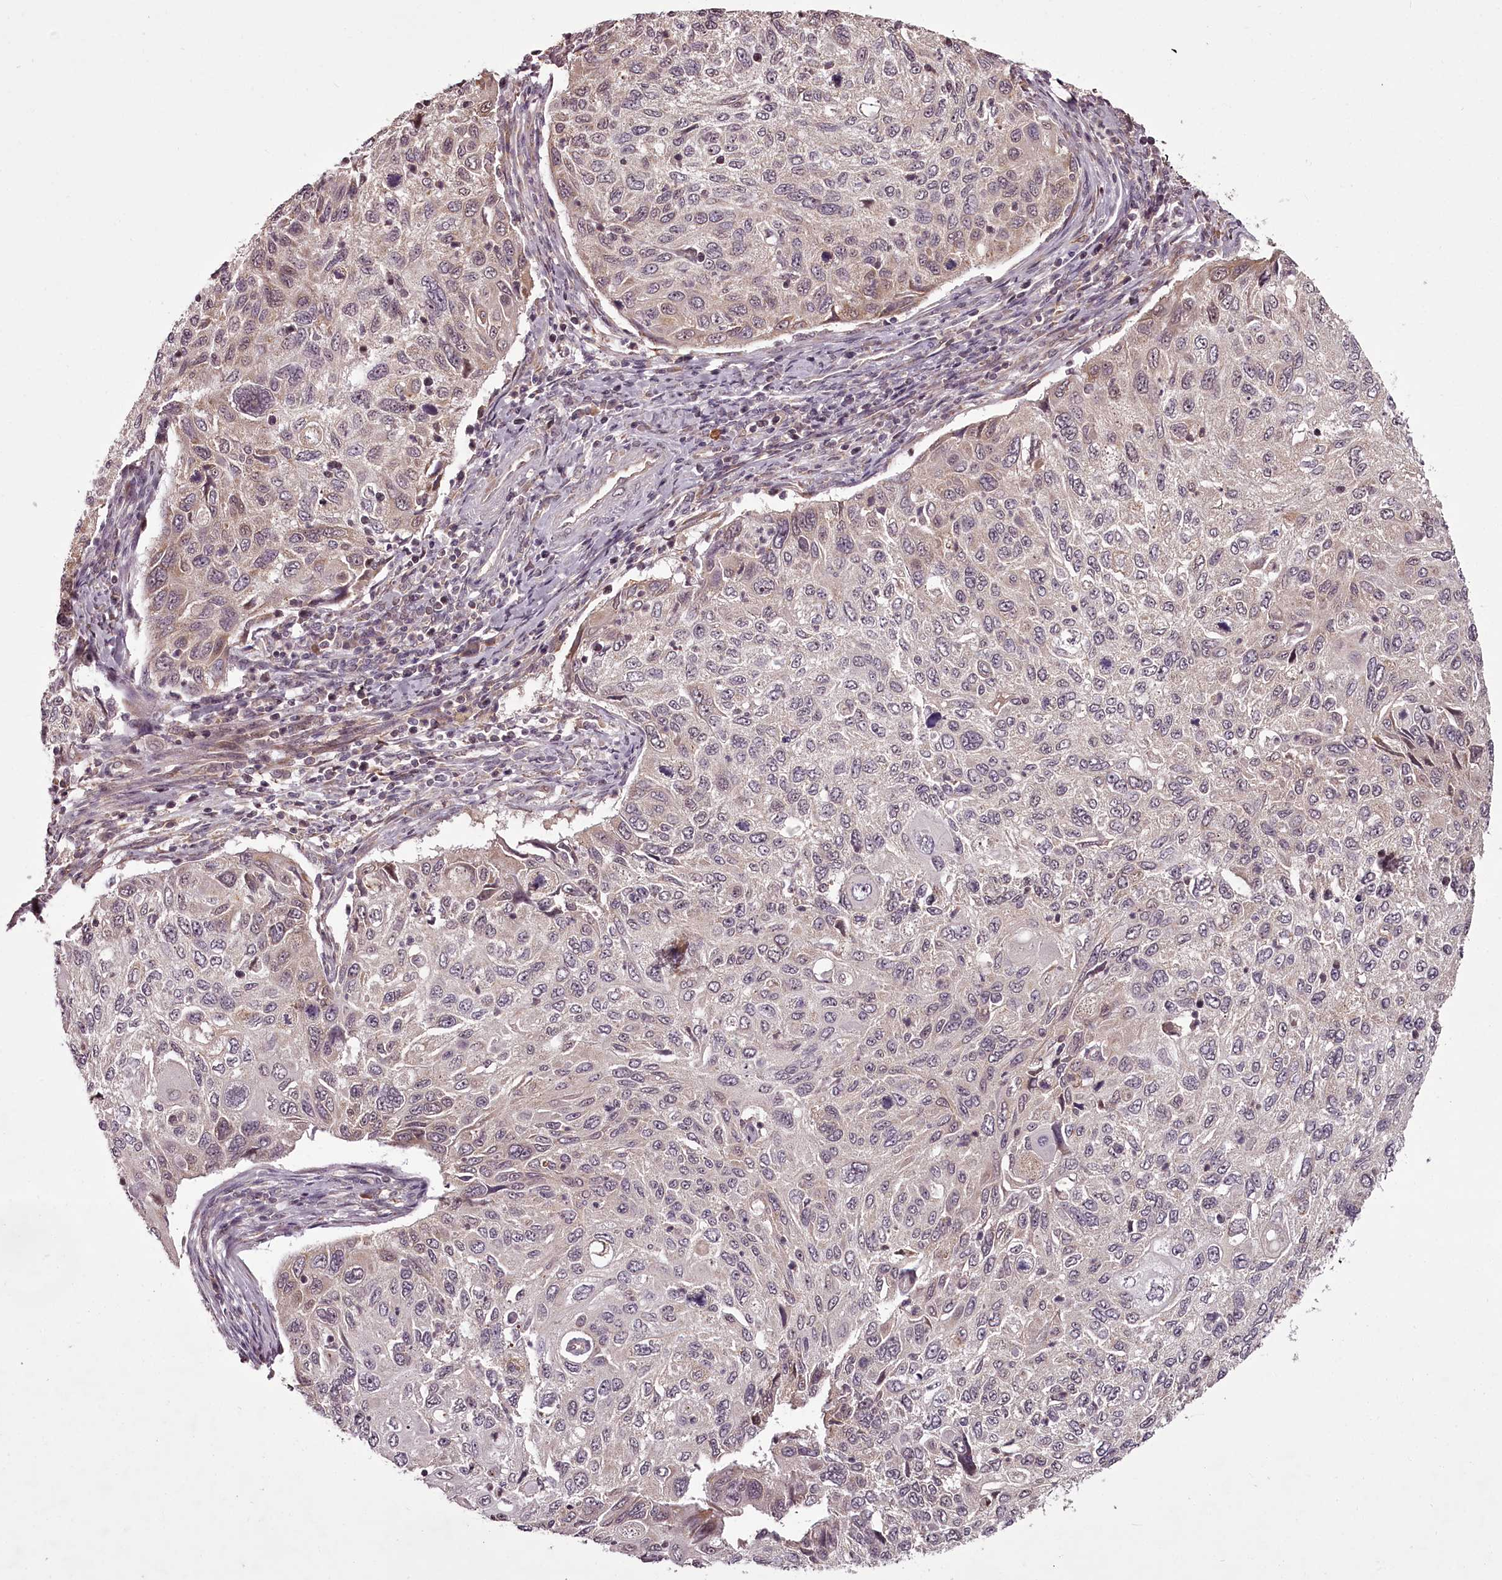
{"staining": {"intensity": "weak", "quantity": "<25%", "location": "cytoplasmic/membranous"}, "tissue": "cervical cancer", "cell_type": "Tumor cells", "image_type": "cancer", "snomed": [{"axis": "morphology", "description": "Squamous cell carcinoma, NOS"}, {"axis": "topography", "description": "Cervix"}], "caption": "The IHC micrograph has no significant staining in tumor cells of cervical cancer (squamous cell carcinoma) tissue. (DAB immunohistochemistry (IHC) with hematoxylin counter stain).", "gene": "CCDC92", "patient": {"sex": "female", "age": 70}}